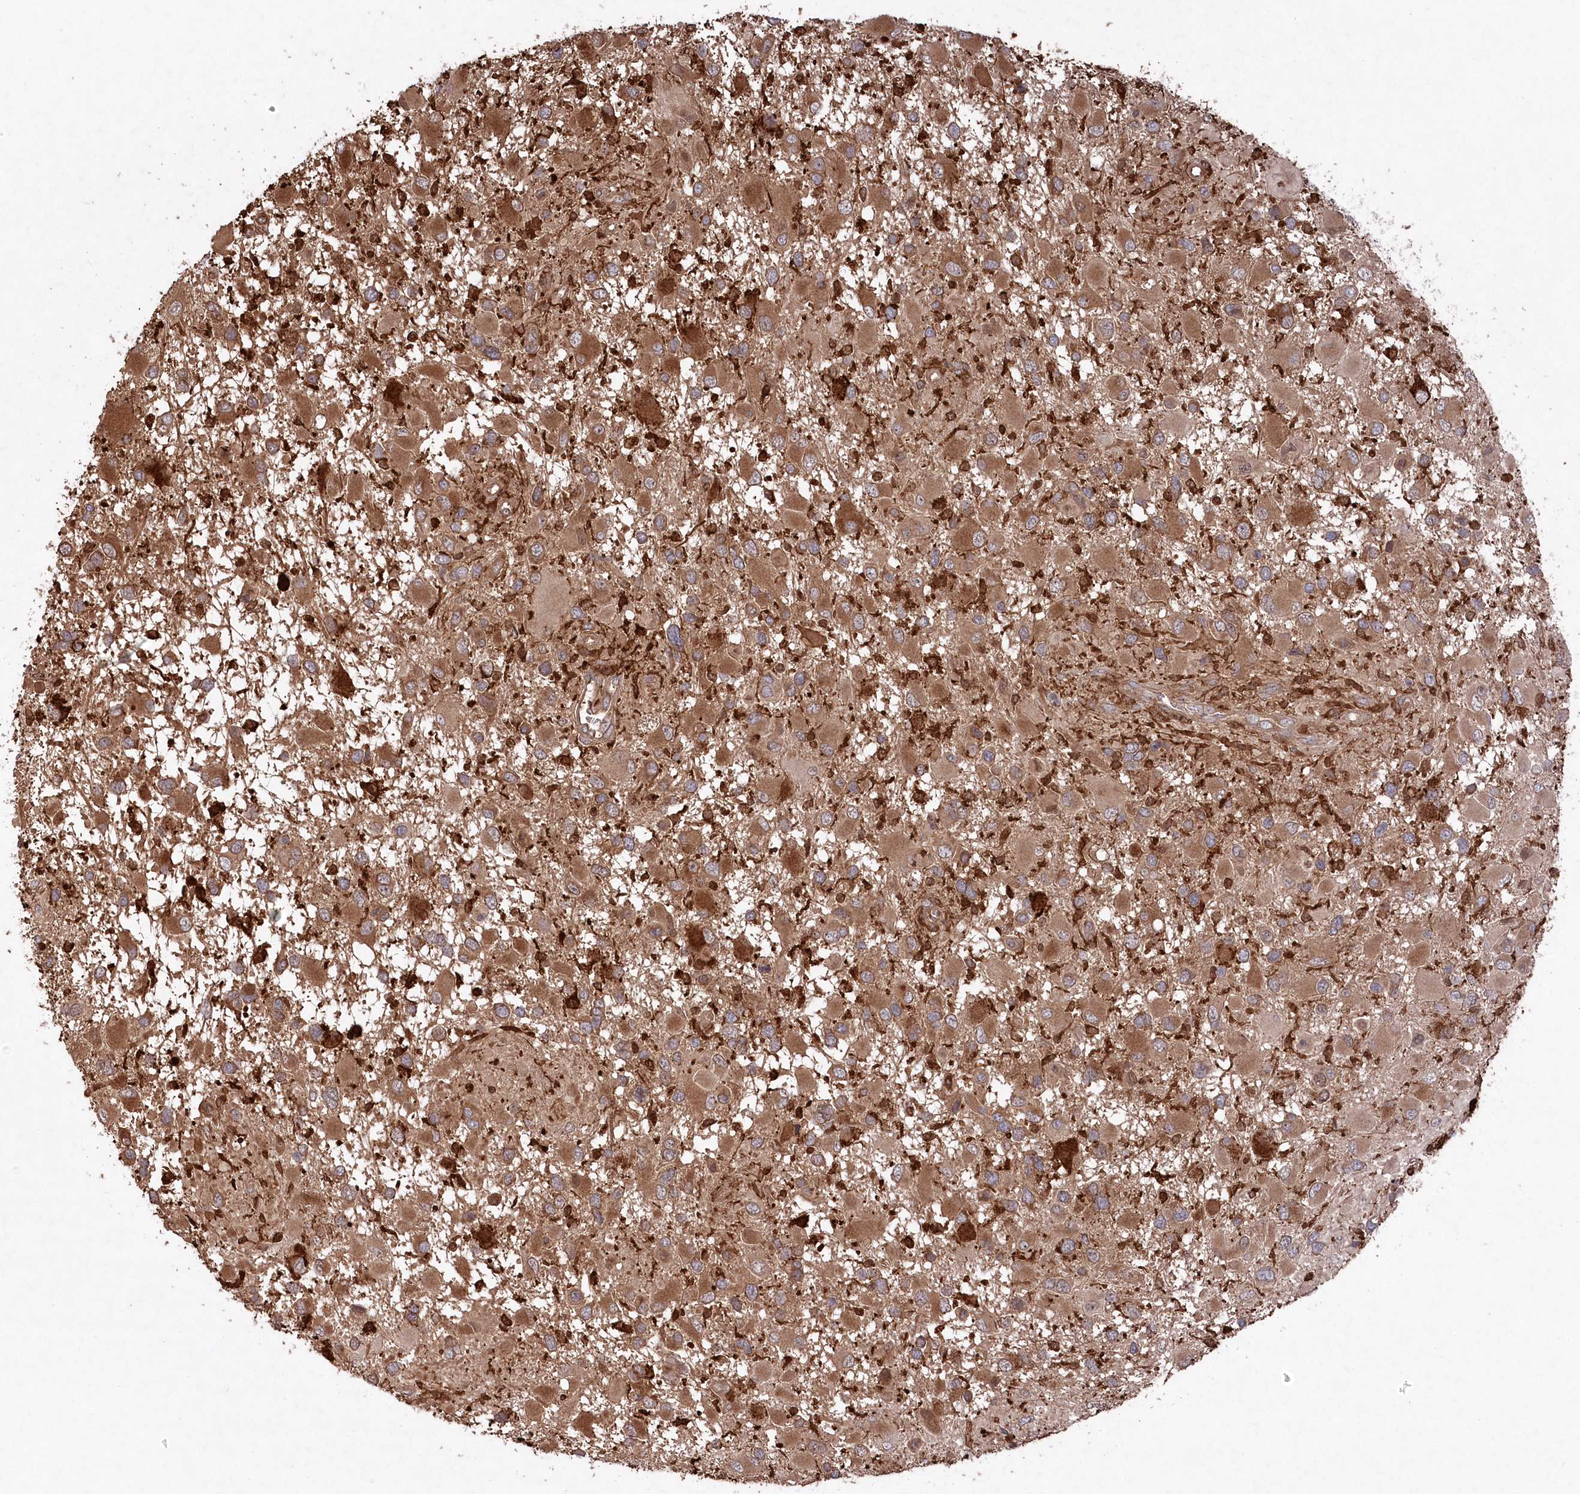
{"staining": {"intensity": "moderate", "quantity": ">75%", "location": "cytoplasmic/membranous"}, "tissue": "glioma", "cell_type": "Tumor cells", "image_type": "cancer", "snomed": [{"axis": "morphology", "description": "Glioma, malignant, High grade"}, {"axis": "topography", "description": "Brain"}], "caption": "DAB (3,3'-diaminobenzidine) immunohistochemical staining of human glioma exhibits moderate cytoplasmic/membranous protein positivity in about >75% of tumor cells. Nuclei are stained in blue.", "gene": "PPP1R21", "patient": {"sex": "male", "age": 53}}